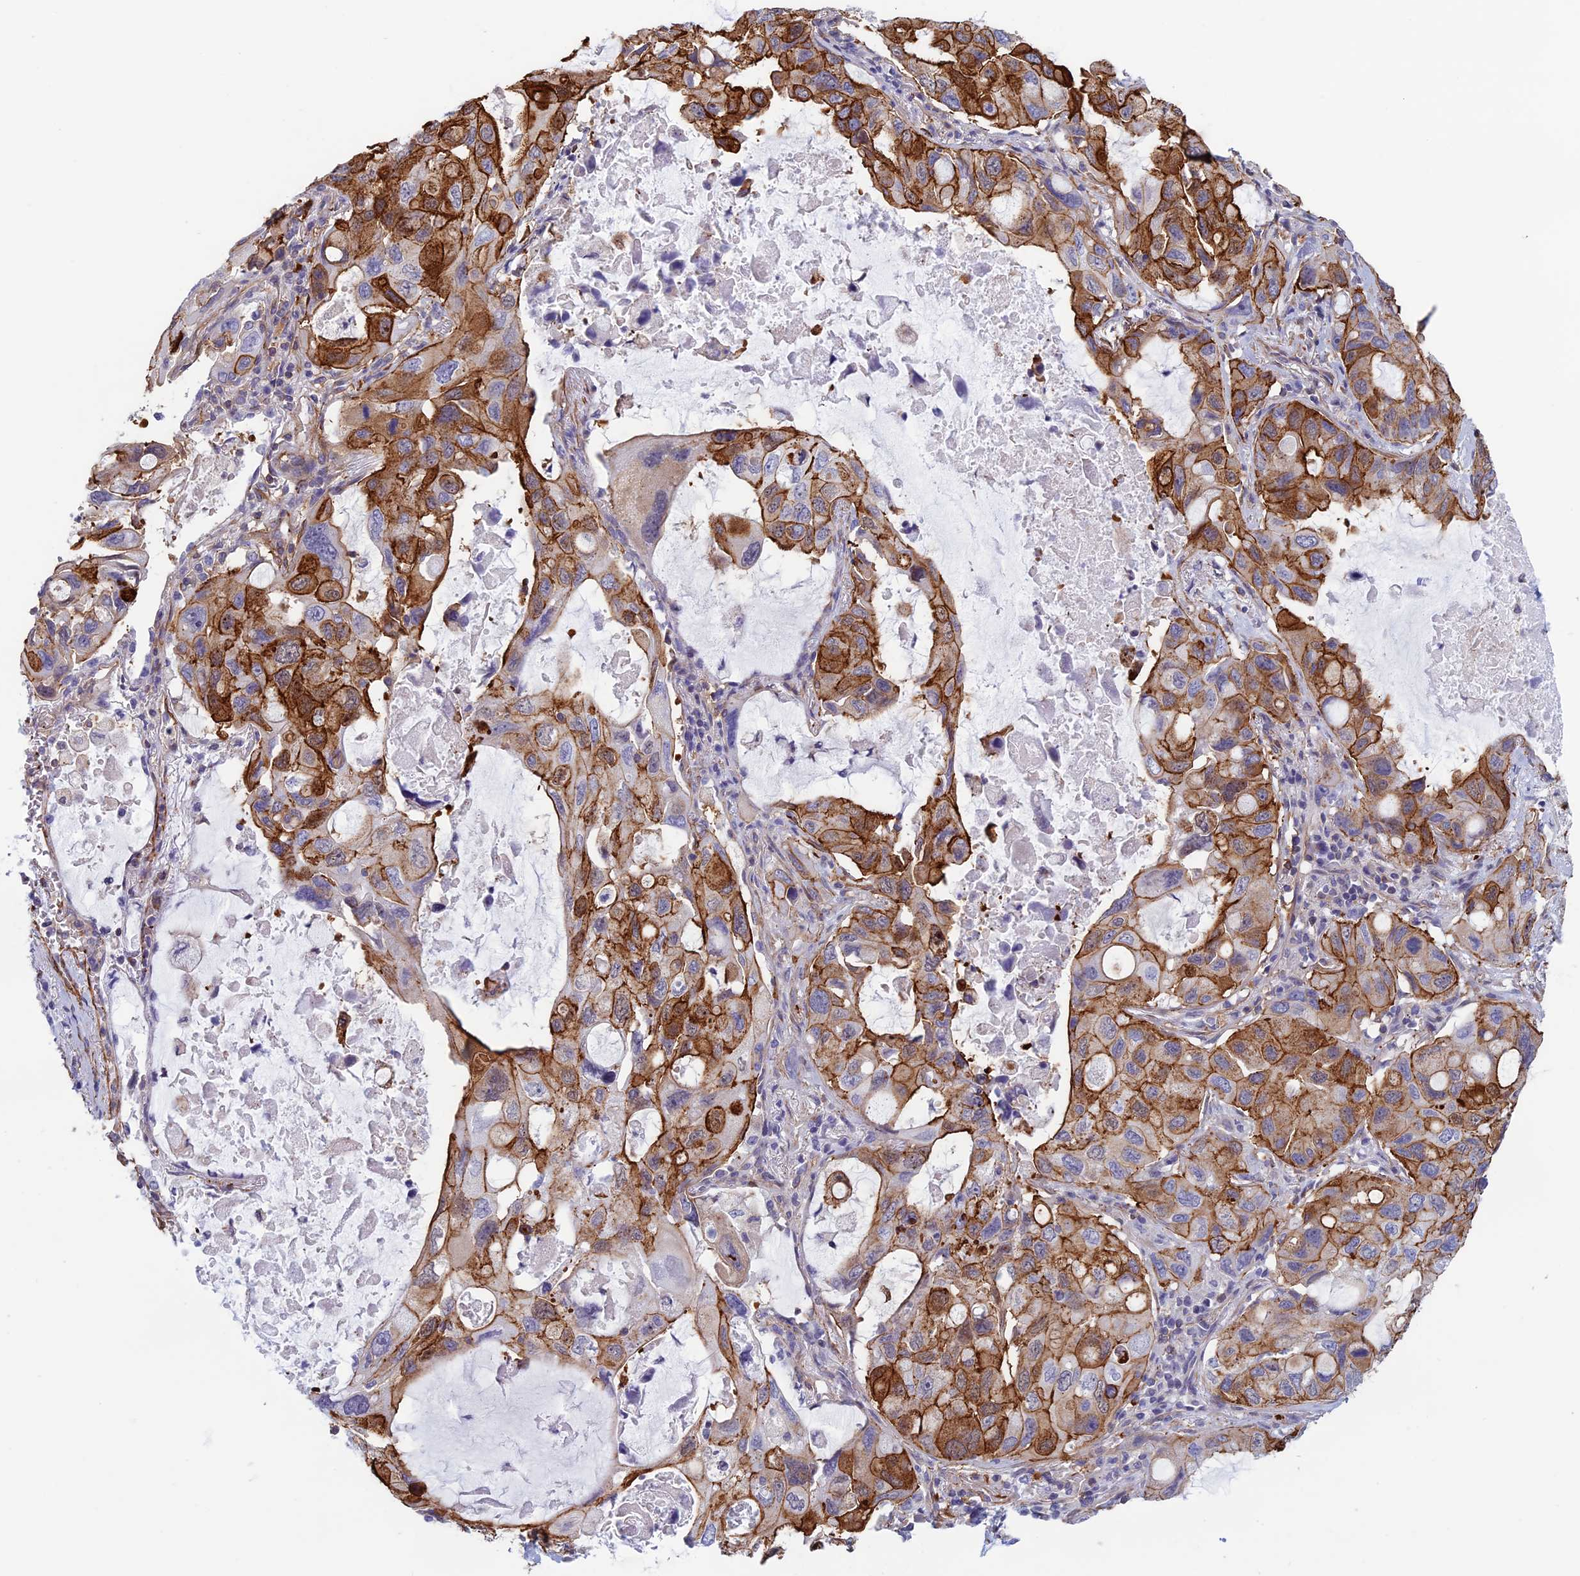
{"staining": {"intensity": "strong", "quantity": ">75%", "location": "cytoplasmic/membranous"}, "tissue": "lung cancer", "cell_type": "Tumor cells", "image_type": "cancer", "snomed": [{"axis": "morphology", "description": "Squamous cell carcinoma, NOS"}, {"axis": "topography", "description": "Lung"}], "caption": "This image demonstrates lung cancer (squamous cell carcinoma) stained with immunohistochemistry (IHC) to label a protein in brown. The cytoplasmic/membranous of tumor cells show strong positivity for the protein. Nuclei are counter-stained blue.", "gene": "ANGPTL2", "patient": {"sex": "female", "age": 73}}